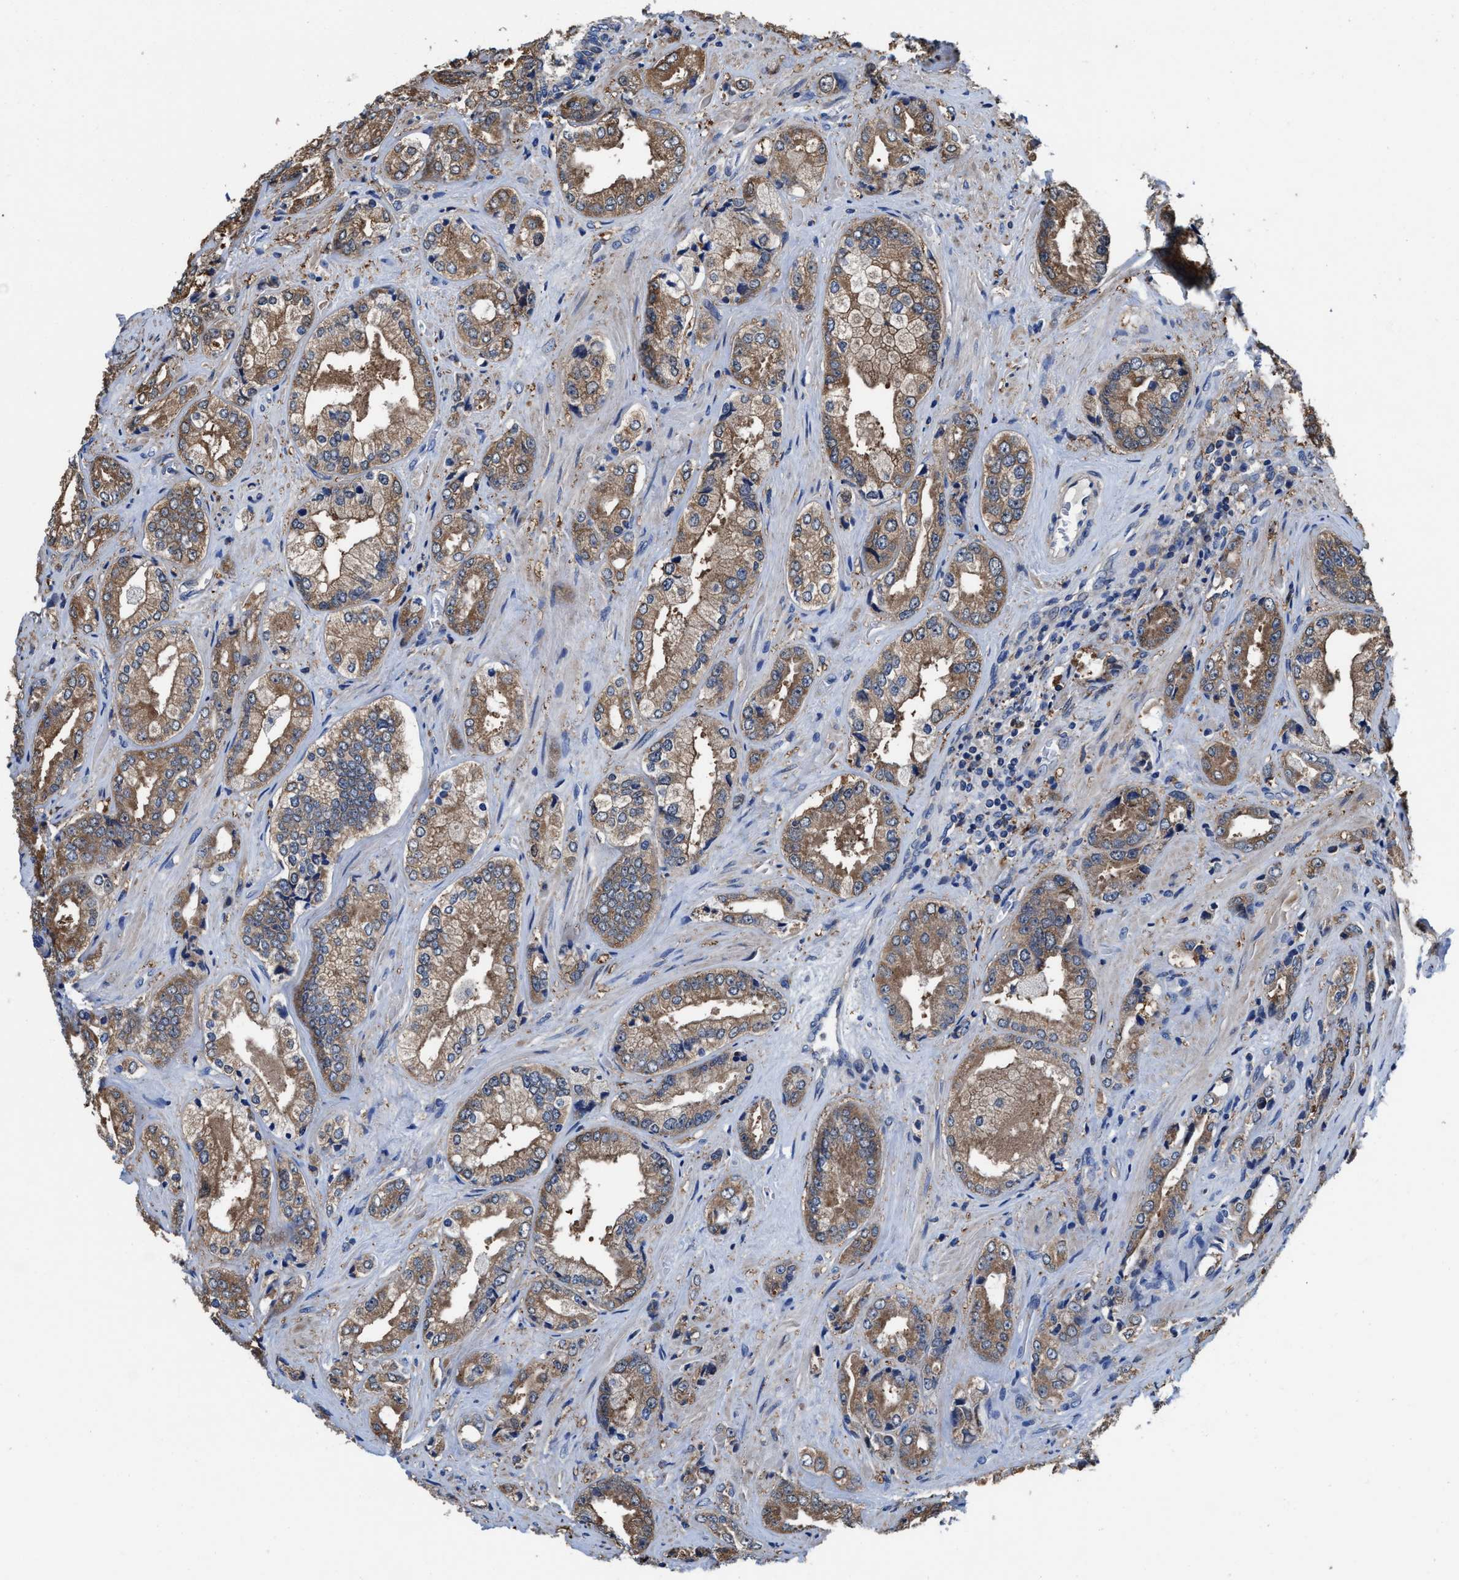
{"staining": {"intensity": "moderate", "quantity": ">75%", "location": "cytoplasmic/membranous"}, "tissue": "prostate cancer", "cell_type": "Tumor cells", "image_type": "cancer", "snomed": [{"axis": "morphology", "description": "Adenocarcinoma, High grade"}, {"axis": "topography", "description": "Prostate"}], "caption": "DAB (3,3'-diaminobenzidine) immunohistochemical staining of human prostate cancer reveals moderate cytoplasmic/membranous protein expression in approximately >75% of tumor cells.", "gene": "TMEM30A", "patient": {"sex": "male", "age": 61}}